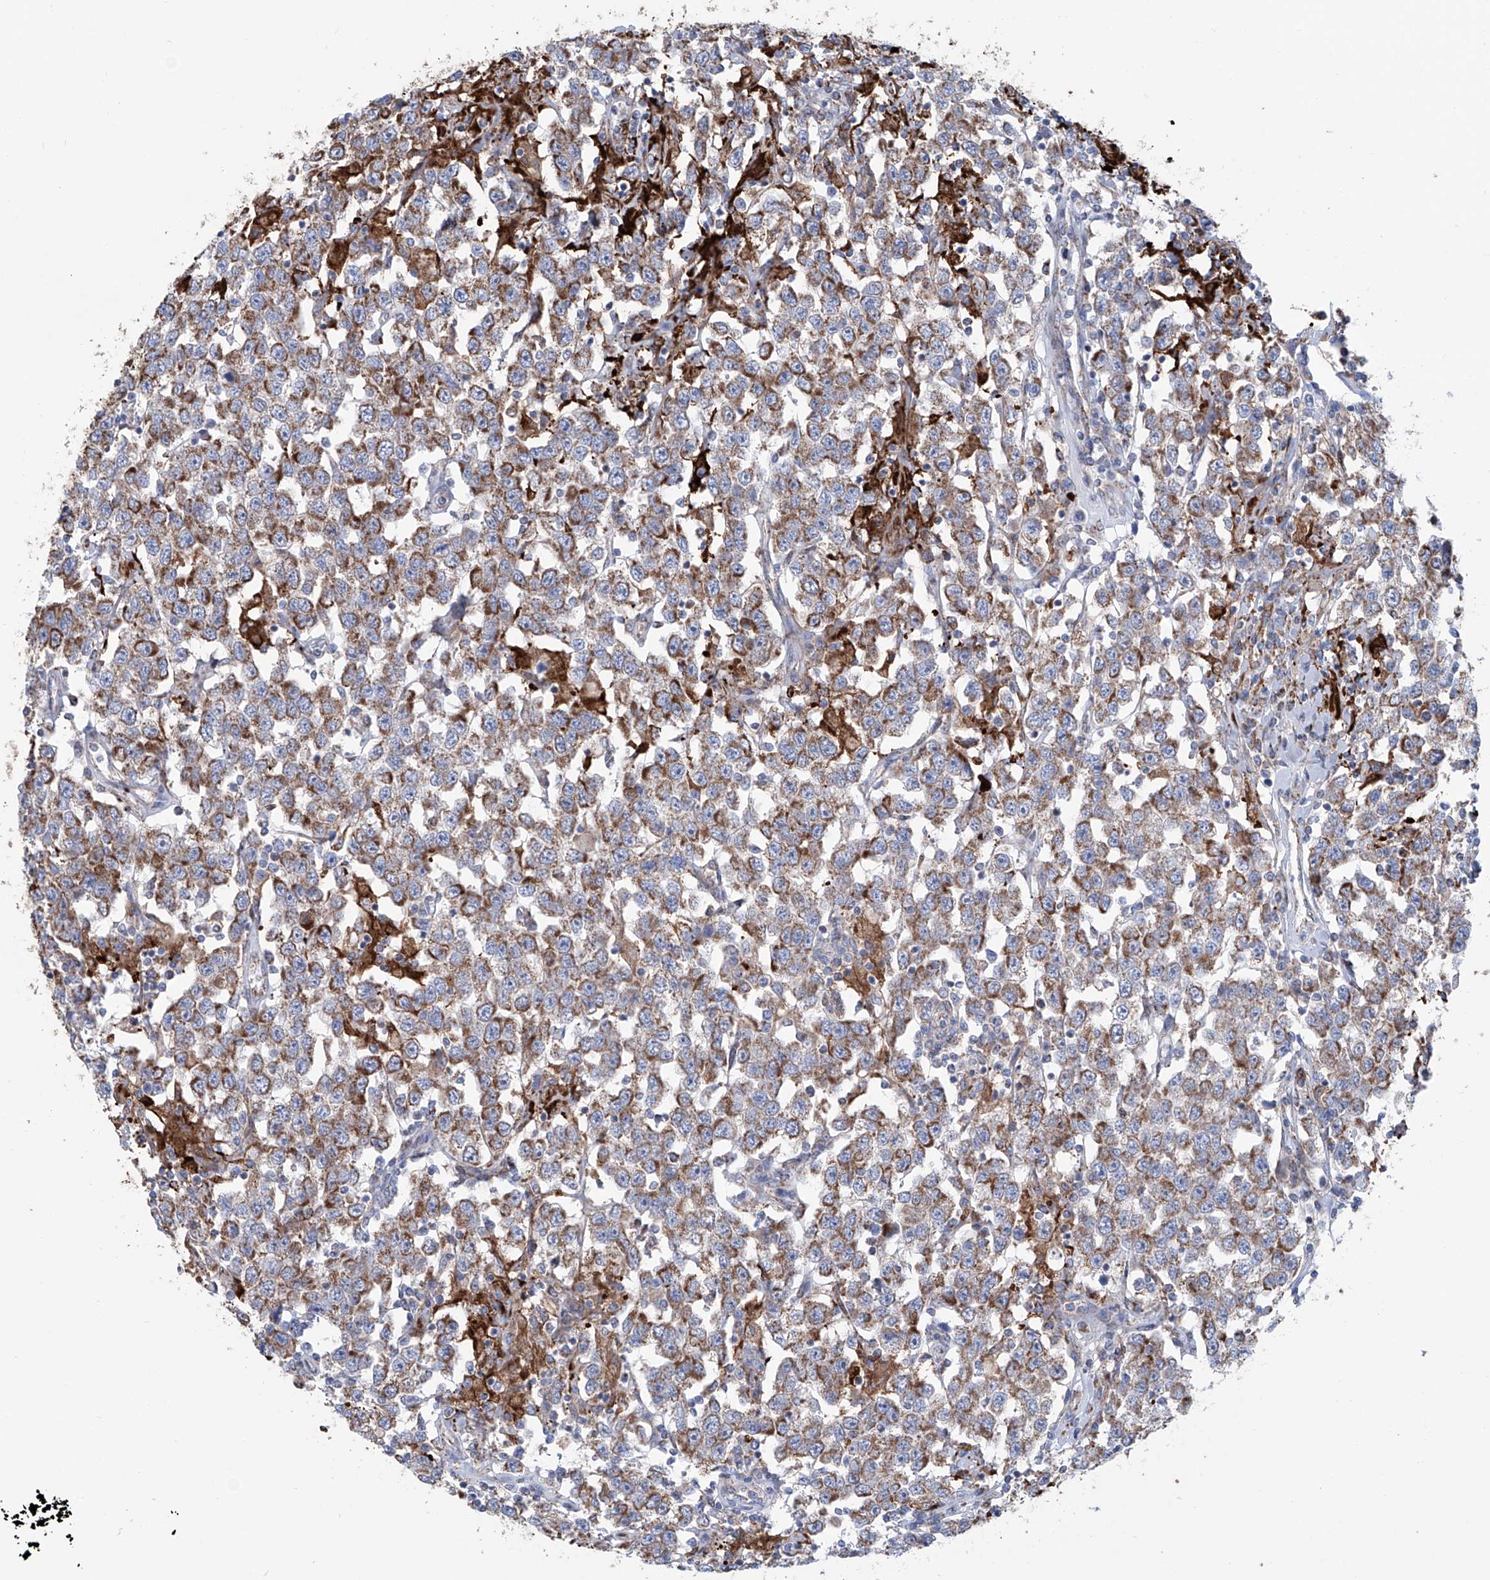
{"staining": {"intensity": "moderate", "quantity": ">75%", "location": "cytoplasmic/membranous"}, "tissue": "testis cancer", "cell_type": "Tumor cells", "image_type": "cancer", "snomed": [{"axis": "morphology", "description": "Seminoma, NOS"}, {"axis": "topography", "description": "Testis"}], "caption": "Tumor cells demonstrate medium levels of moderate cytoplasmic/membranous staining in approximately >75% of cells in testis seminoma. The staining was performed using DAB, with brown indicating positive protein expression. Nuclei are stained blue with hematoxylin.", "gene": "ALDH6A1", "patient": {"sex": "male", "age": 41}}